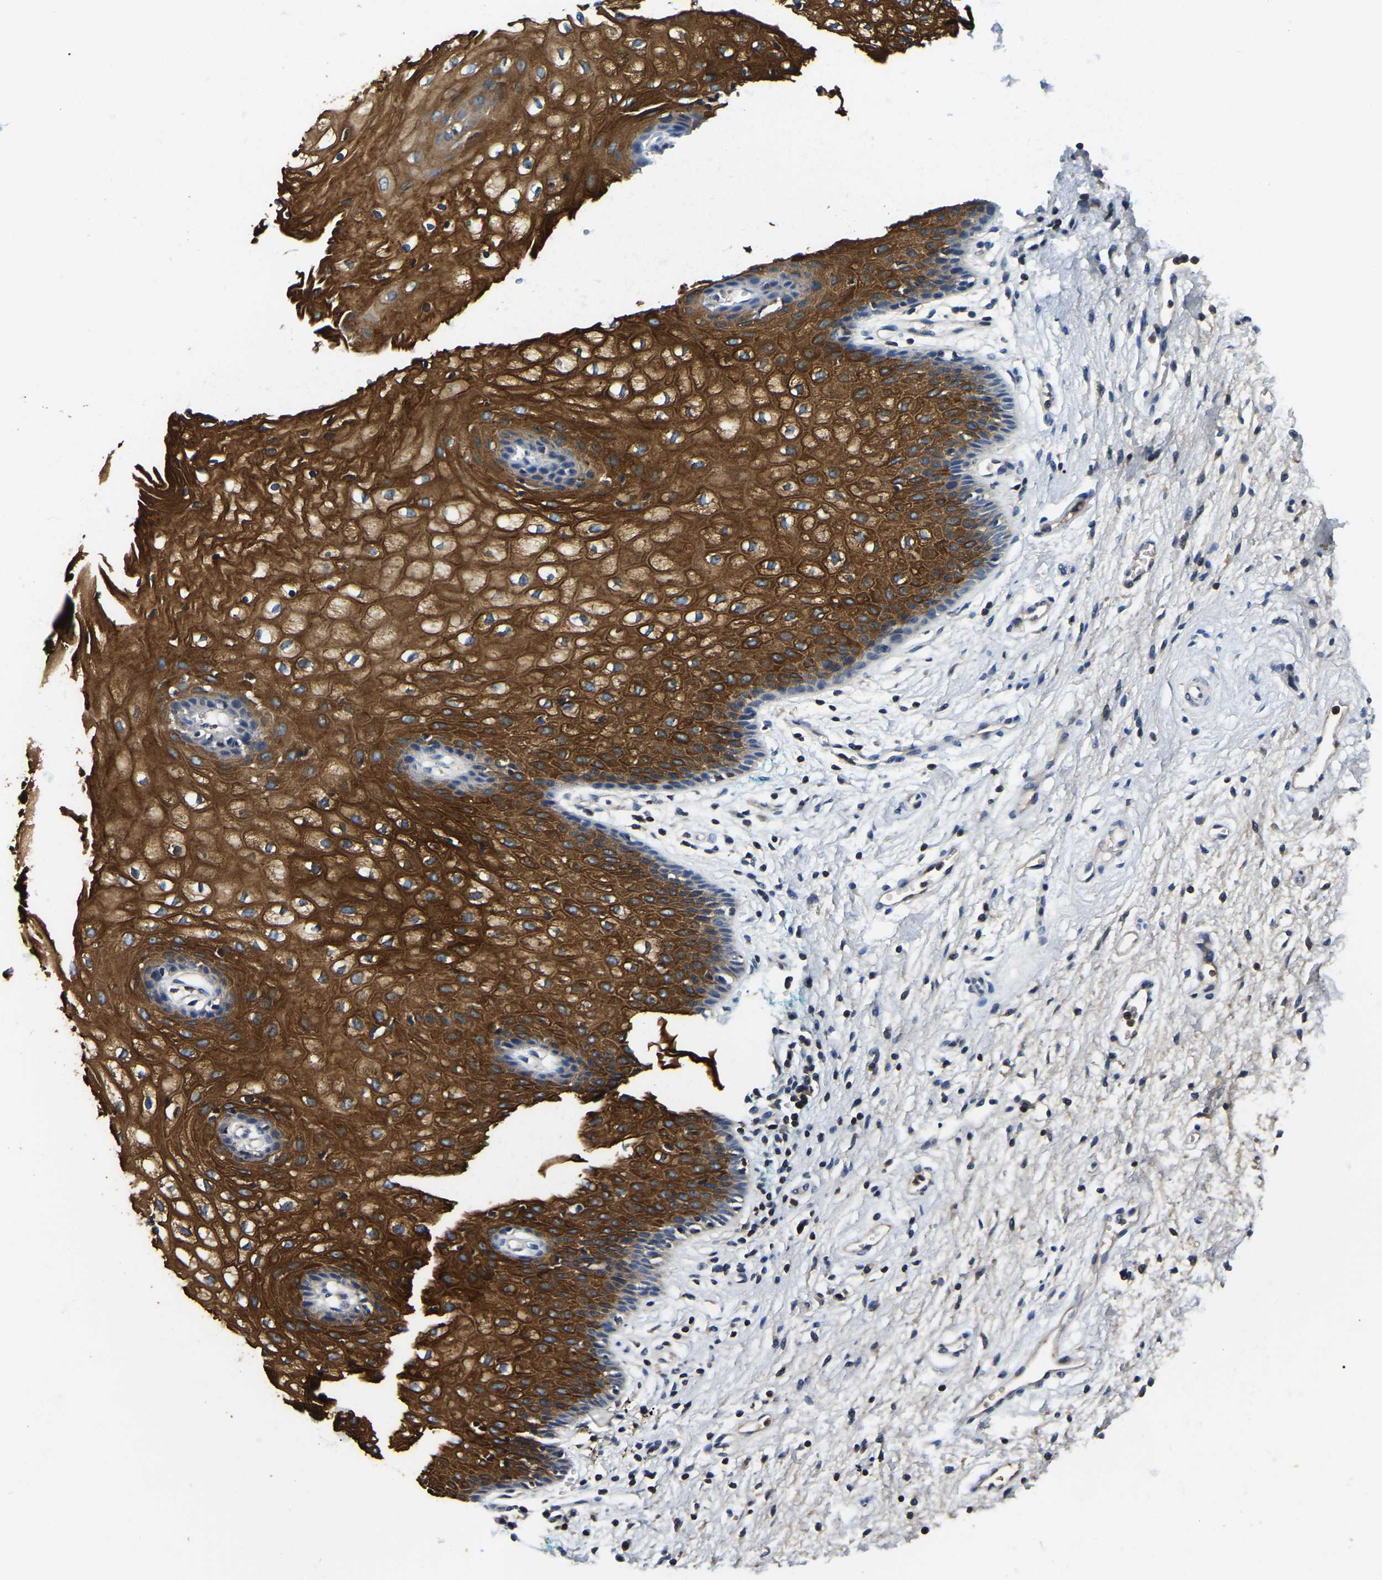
{"staining": {"intensity": "strong", "quantity": ">75%", "location": "cytoplasmic/membranous"}, "tissue": "vagina", "cell_type": "Squamous epithelial cells", "image_type": "normal", "snomed": [{"axis": "morphology", "description": "Normal tissue, NOS"}, {"axis": "topography", "description": "Vagina"}], "caption": "Vagina stained with DAB immunohistochemistry reveals high levels of strong cytoplasmic/membranous expression in about >75% of squamous epithelial cells.", "gene": "SMPD2", "patient": {"sex": "female", "age": 34}}